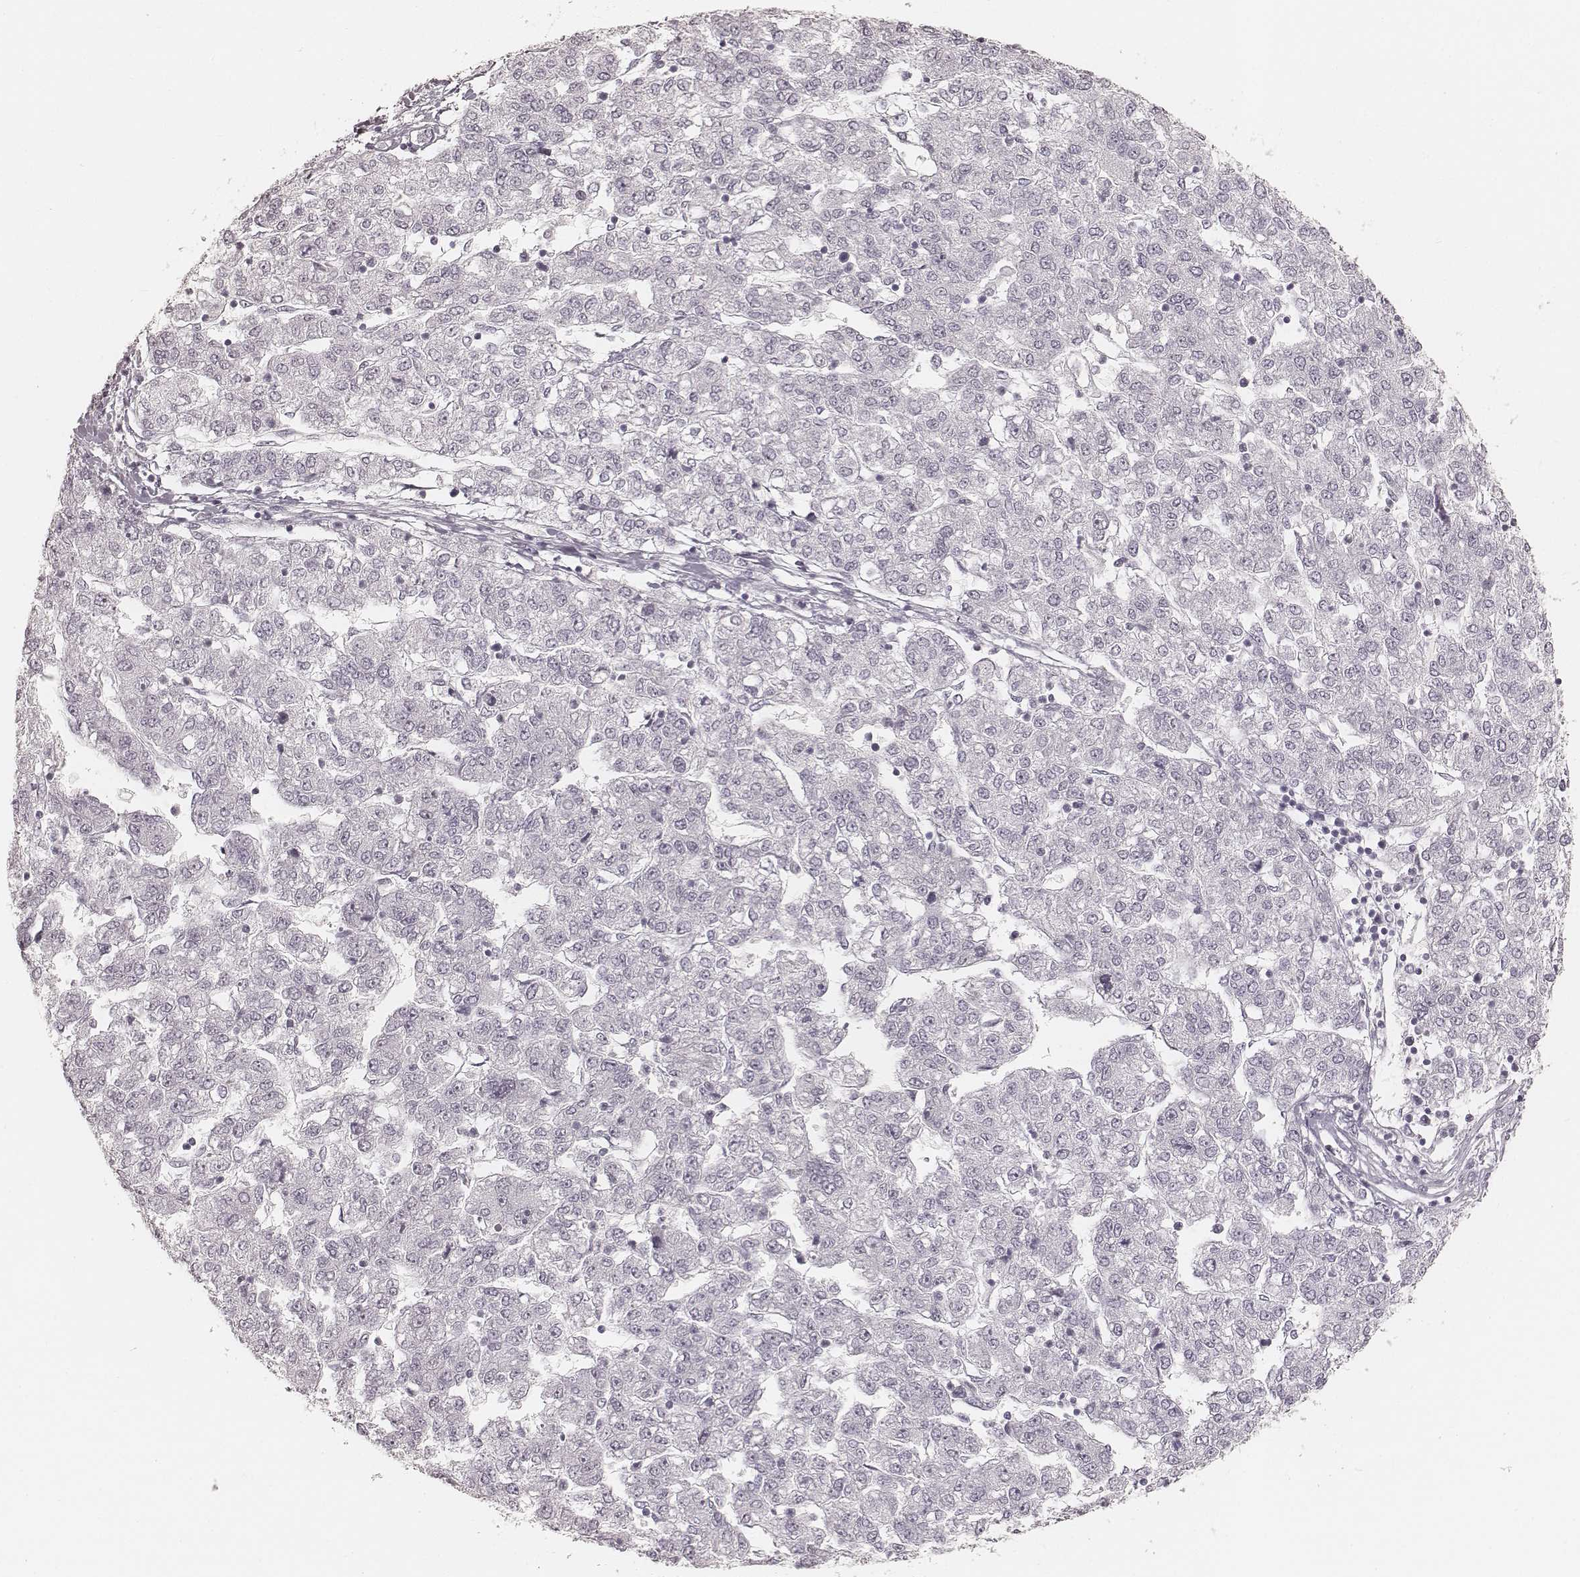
{"staining": {"intensity": "negative", "quantity": "none", "location": "none"}, "tissue": "liver cancer", "cell_type": "Tumor cells", "image_type": "cancer", "snomed": [{"axis": "morphology", "description": "Carcinoma, Hepatocellular, NOS"}, {"axis": "topography", "description": "Liver"}], "caption": "Tumor cells are negative for brown protein staining in liver cancer.", "gene": "TEX37", "patient": {"sex": "male", "age": 56}}